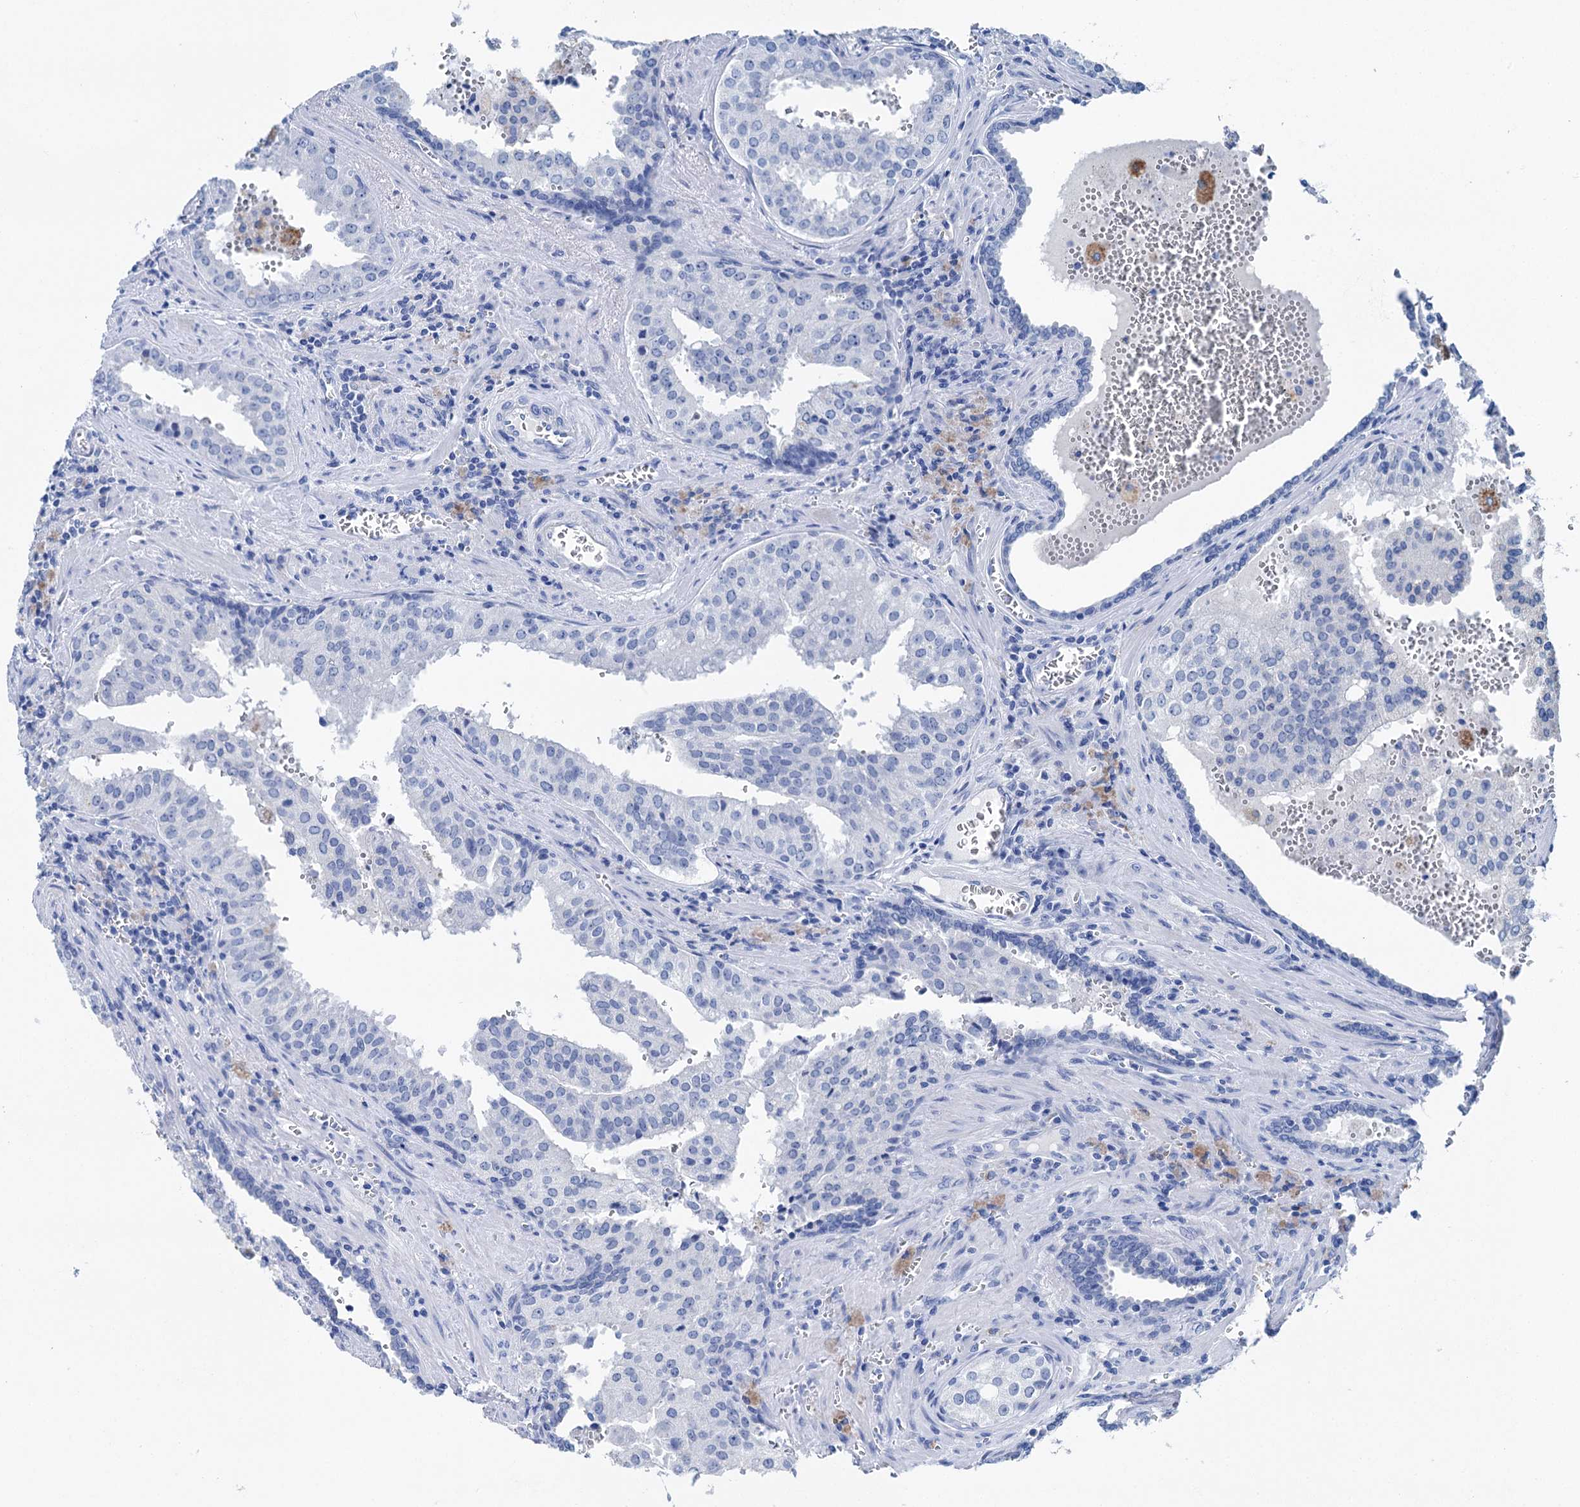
{"staining": {"intensity": "negative", "quantity": "none", "location": "none"}, "tissue": "prostate cancer", "cell_type": "Tumor cells", "image_type": "cancer", "snomed": [{"axis": "morphology", "description": "Adenocarcinoma, High grade"}, {"axis": "topography", "description": "Prostate"}], "caption": "This photomicrograph is of prostate cancer stained with IHC to label a protein in brown with the nuclei are counter-stained blue. There is no positivity in tumor cells.", "gene": "BRINP1", "patient": {"sex": "male", "age": 68}}